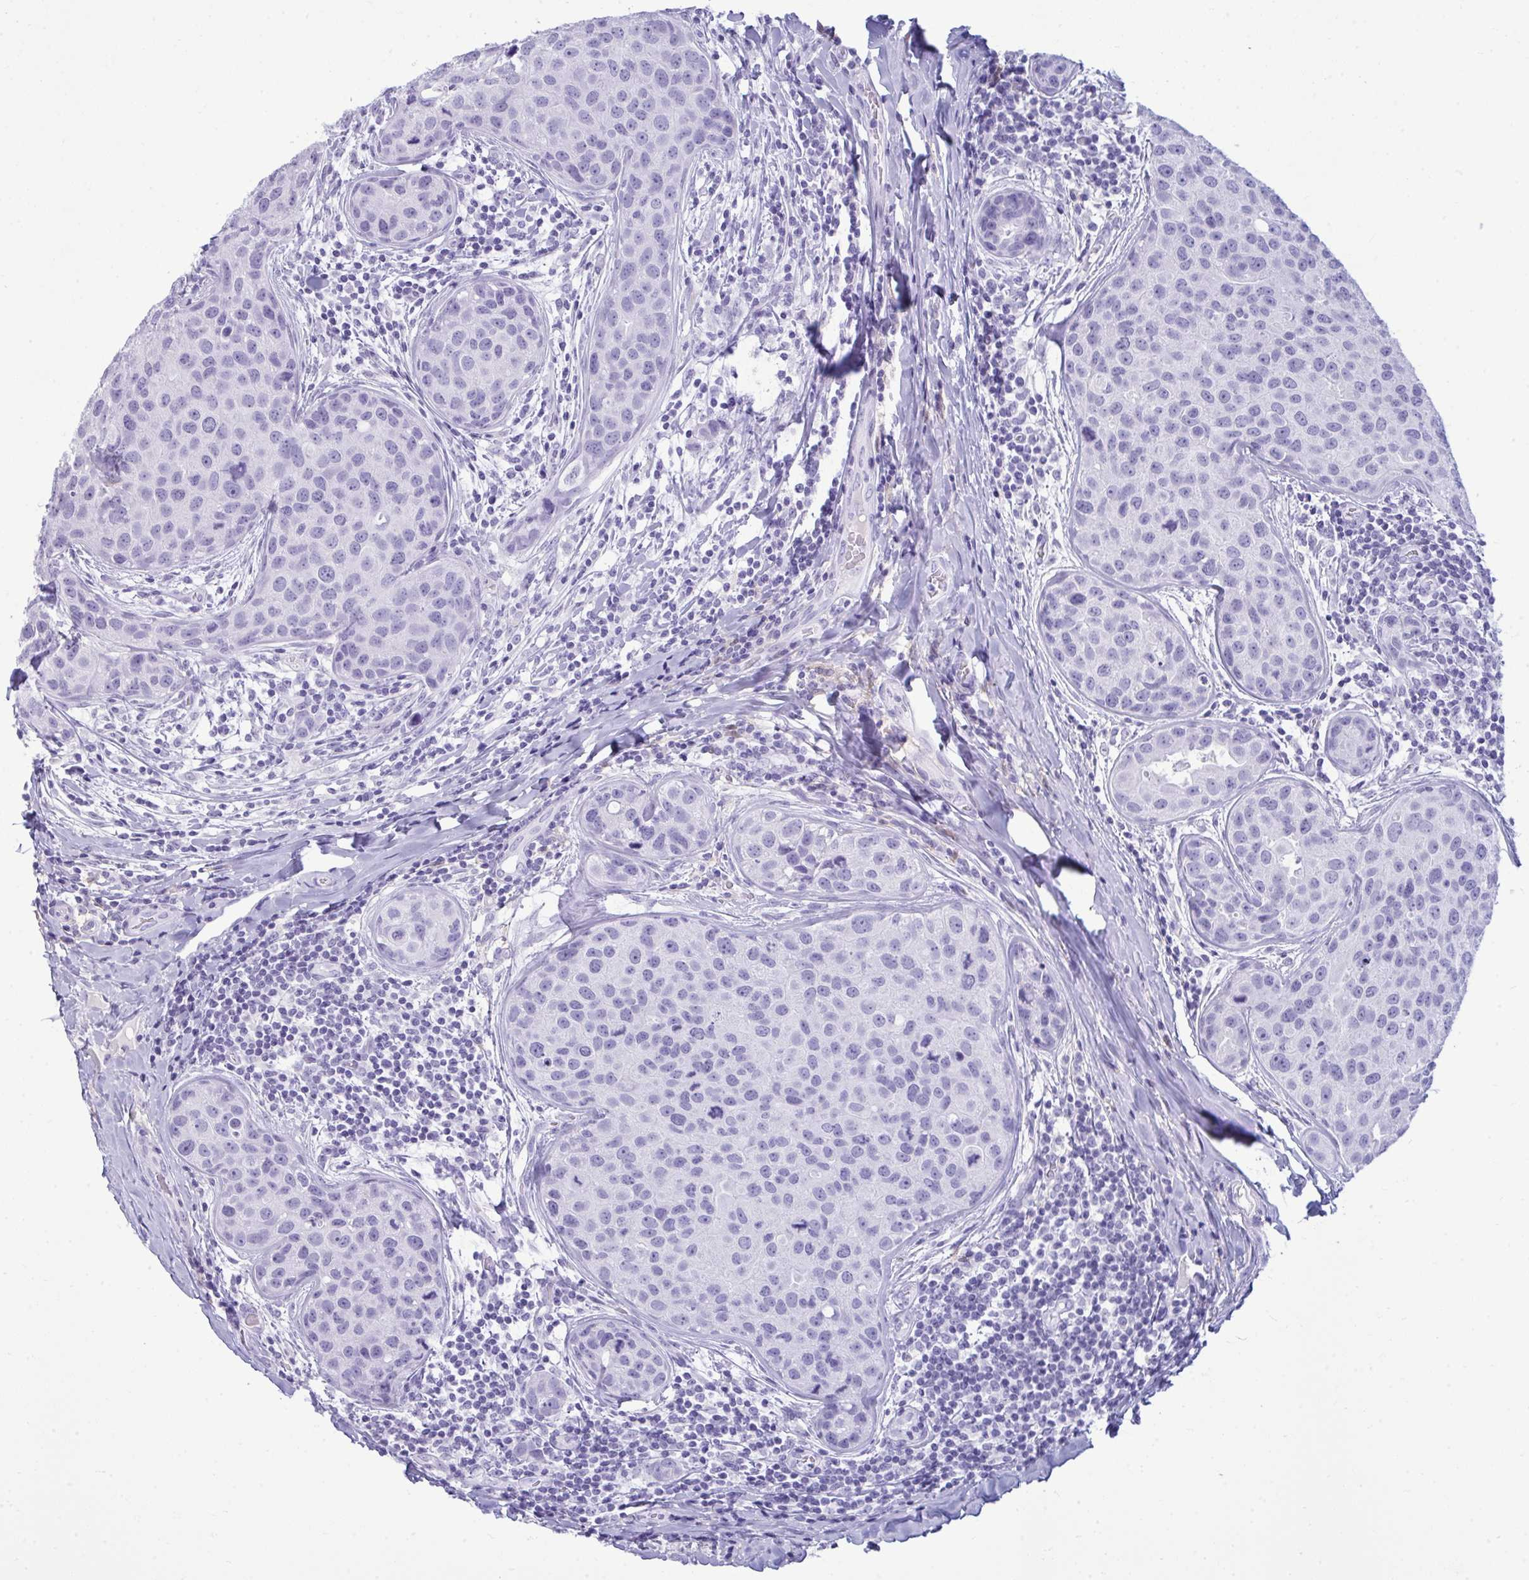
{"staining": {"intensity": "negative", "quantity": "none", "location": "none"}, "tissue": "breast cancer", "cell_type": "Tumor cells", "image_type": "cancer", "snomed": [{"axis": "morphology", "description": "Duct carcinoma"}, {"axis": "topography", "description": "Breast"}], "caption": "Breast intraductal carcinoma was stained to show a protein in brown. There is no significant positivity in tumor cells.", "gene": "ANKRD60", "patient": {"sex": "female", "age": 24}}